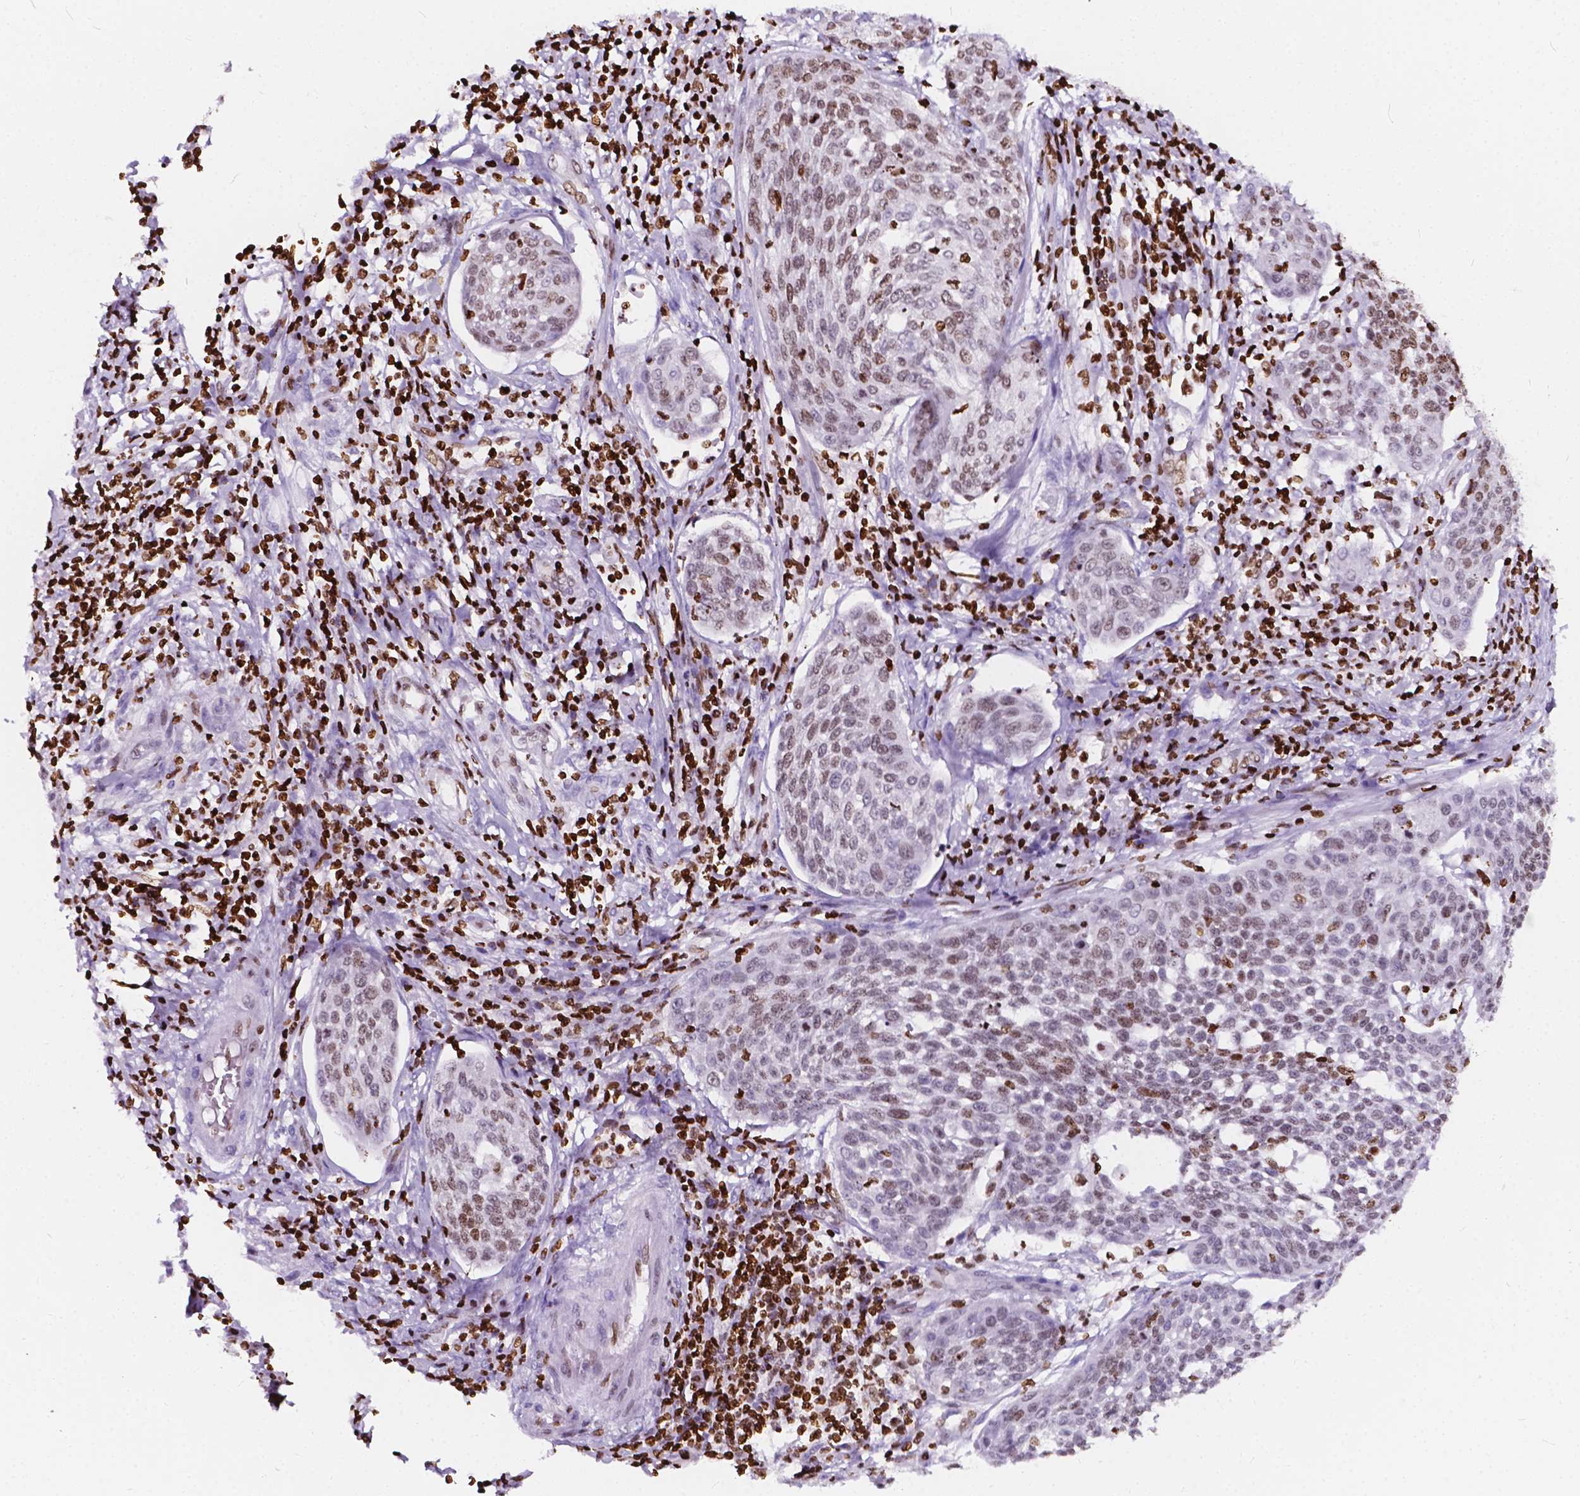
{"staining": {"intensity": "weak", "quantity": "25%-75%", "location": "nuclear"}, "tissue": "cervical cancer", "cell_type": "Tumor cells", "image_type": "cancer", "snomed": [{"axis": "morphology", "description": "Squamous cell carcinoma, NOS"}, {"axis": "topography", "description": "Cervix"}], "caption": "DAB immunohistochemical staining of squamous cell carcinoma (cervical) exhibits weak nuclear protein expression in about 25%-75% of tumor cells.", "gene": "CBY3", "patient": {"sex": "female", "age": 34}}